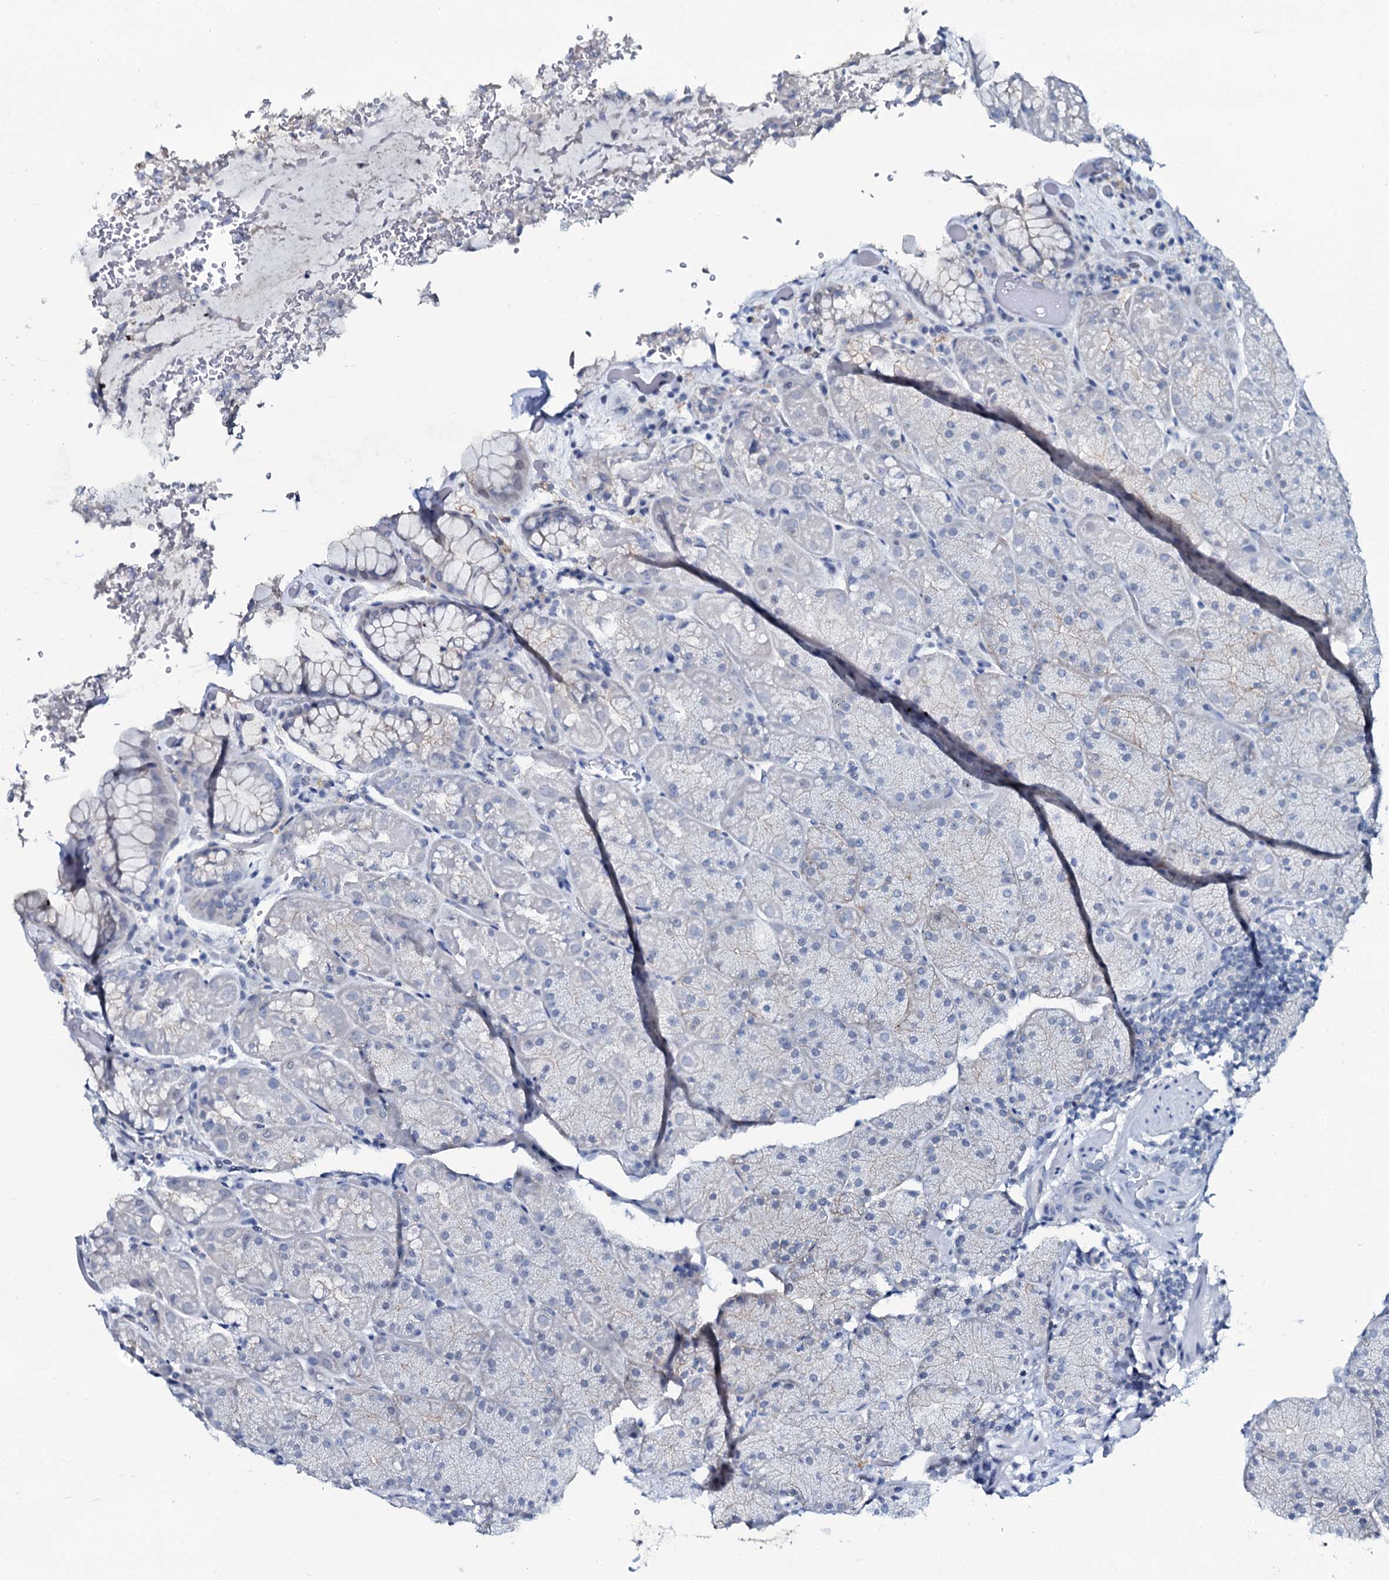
{"staining": {"intensity": "negative", "quantity": "none", "location": "none"}, "tissue": "stomach", "cell_type": "Glandular cells", "image_type": "normal", "snomed": [{"axis": "morphology", "description": "Normal tissue, NOS"}, {"axis": "topography", "description": "Stomach, upper"}, {"axis": "topography", "description": "Stomach, lower"}], "caption": "A micrograph of human stomach is negative for staining in glandular cells. Brightfield microscopy of IHC stained with DAB (brown) and hematoxylin (blue), captured at high magnification.", "gene": "SLC4A7", "patient": {"sex": "male", "age": 67}}